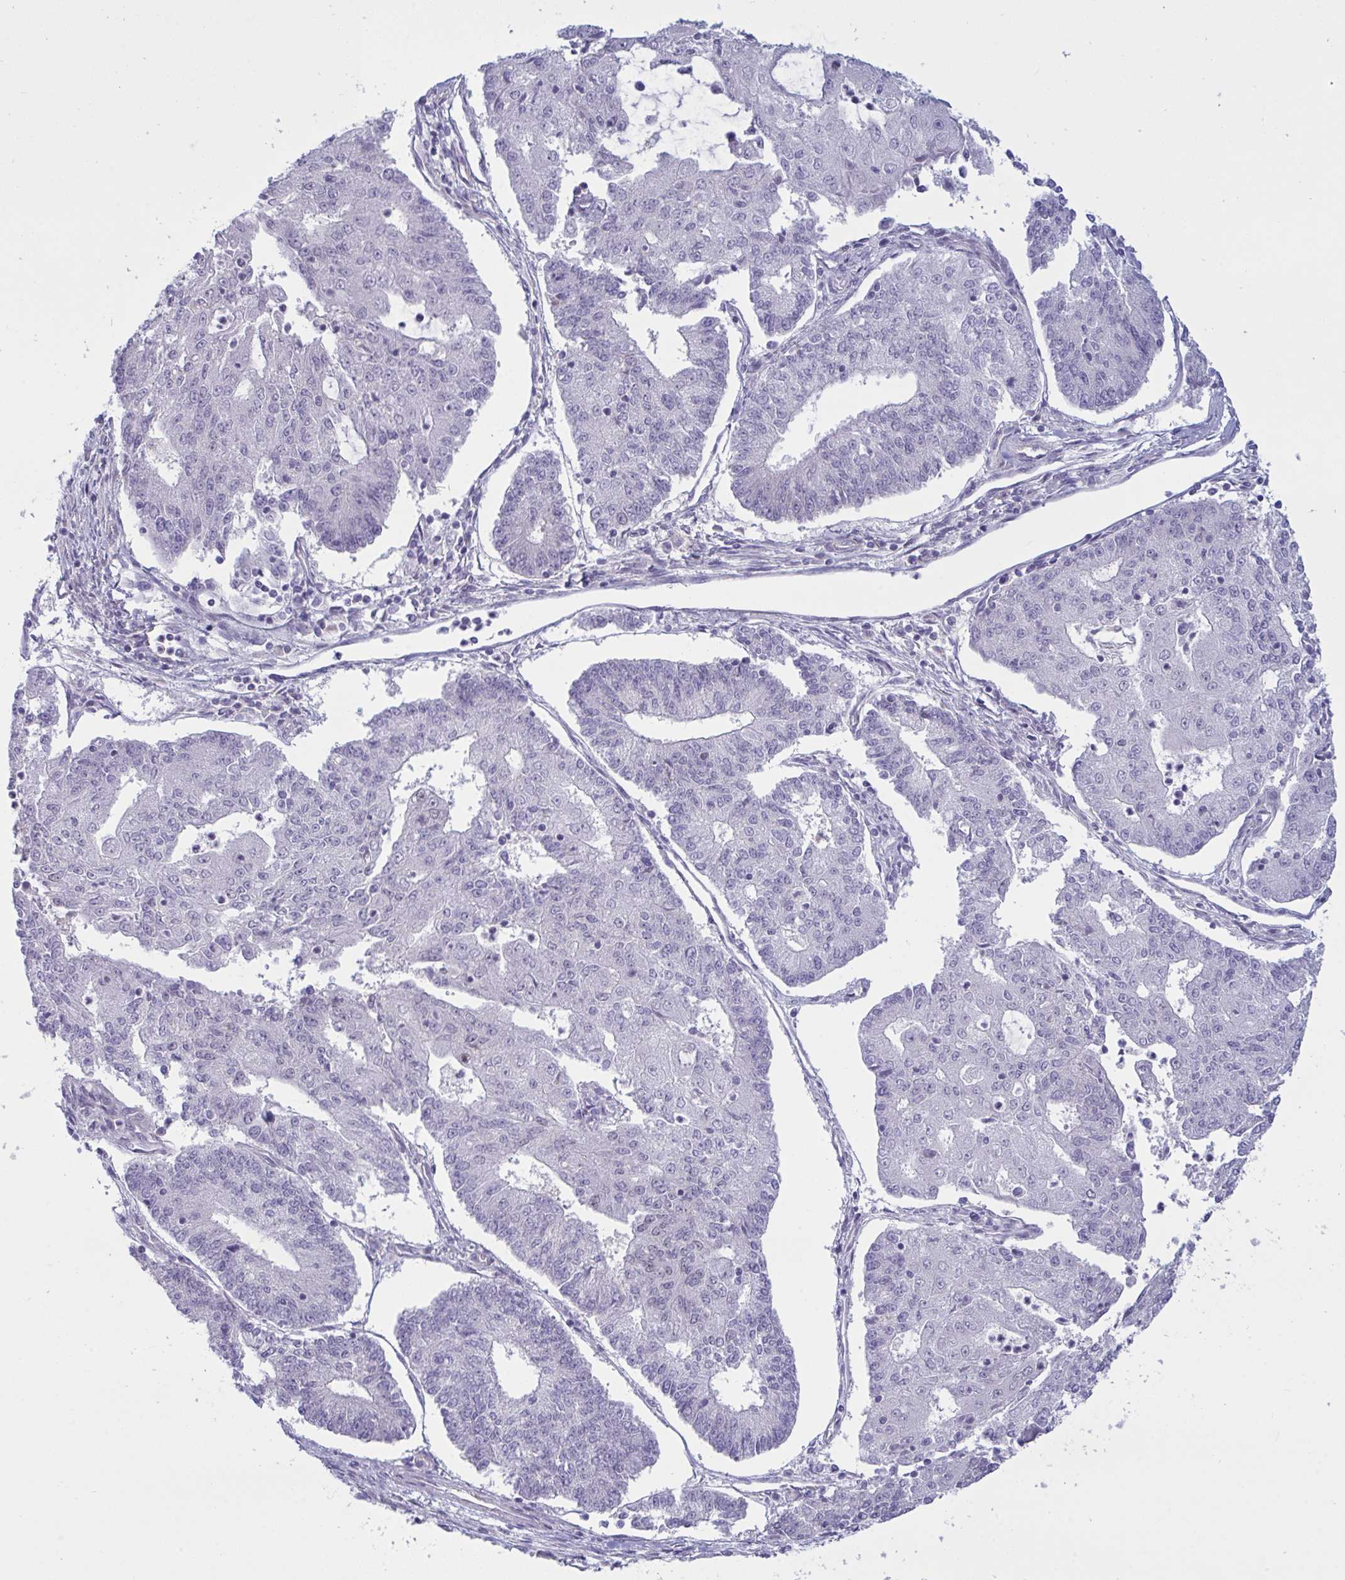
{"staining": {"intensity": "negative", "quantity": "none", "location": "none"}, "tissue": "endometrial cancer", "cell_type": "Tumor cells", "image_type": "cancer", "snomed": [{"axis": "morphology", "description": "Adenocarcinoma, NOS"}, {"axis": "topography", "description": "Endometrium"}], "caption": "The IHC photomicrograph has no significant positivity in tumor cells of endometrial cancer tissue.", "gene": "DCBLD1", "patient": {"sex": "female", "age": 56}}